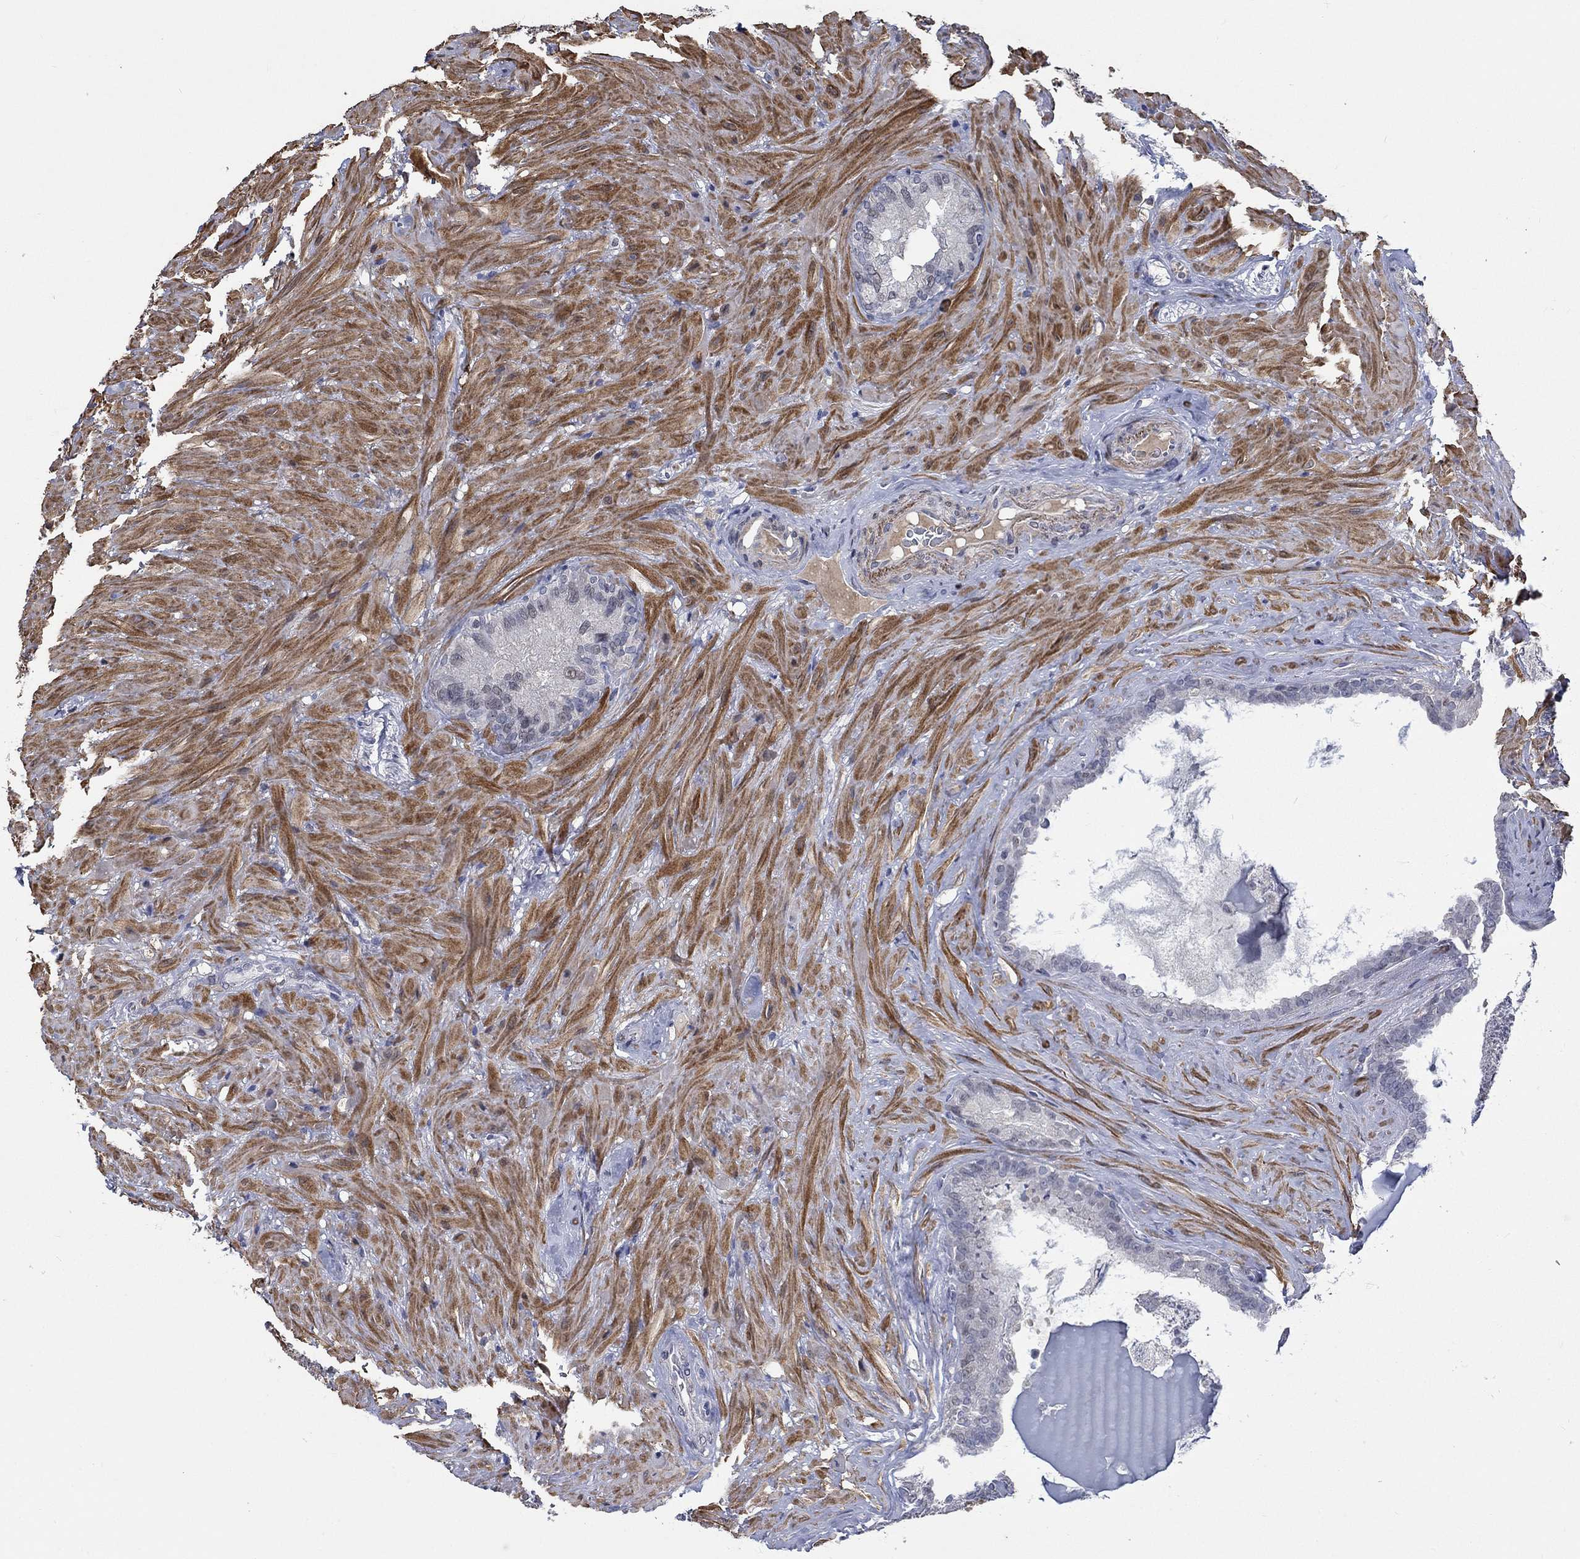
{"staining": {"intensity": "negative", "quantity": "none", "location": "none"}, "tissue": "seminal vesicle", "cell_type": "Glandular cells", "image_type": "normal", "snomed": [{"axis": "morphology", "description": "Normal tissue, NOS"}, {"axis": "topography", "description": "Seminal veicle"}], "caption": "An image of human seminal vesicle is negative for staining in glandular cells. (Immunohistochemistry, brightfield microscopy, high magnification).", "gene": "ZBTB18", "patient": {"sex": "male", "age": 72}}